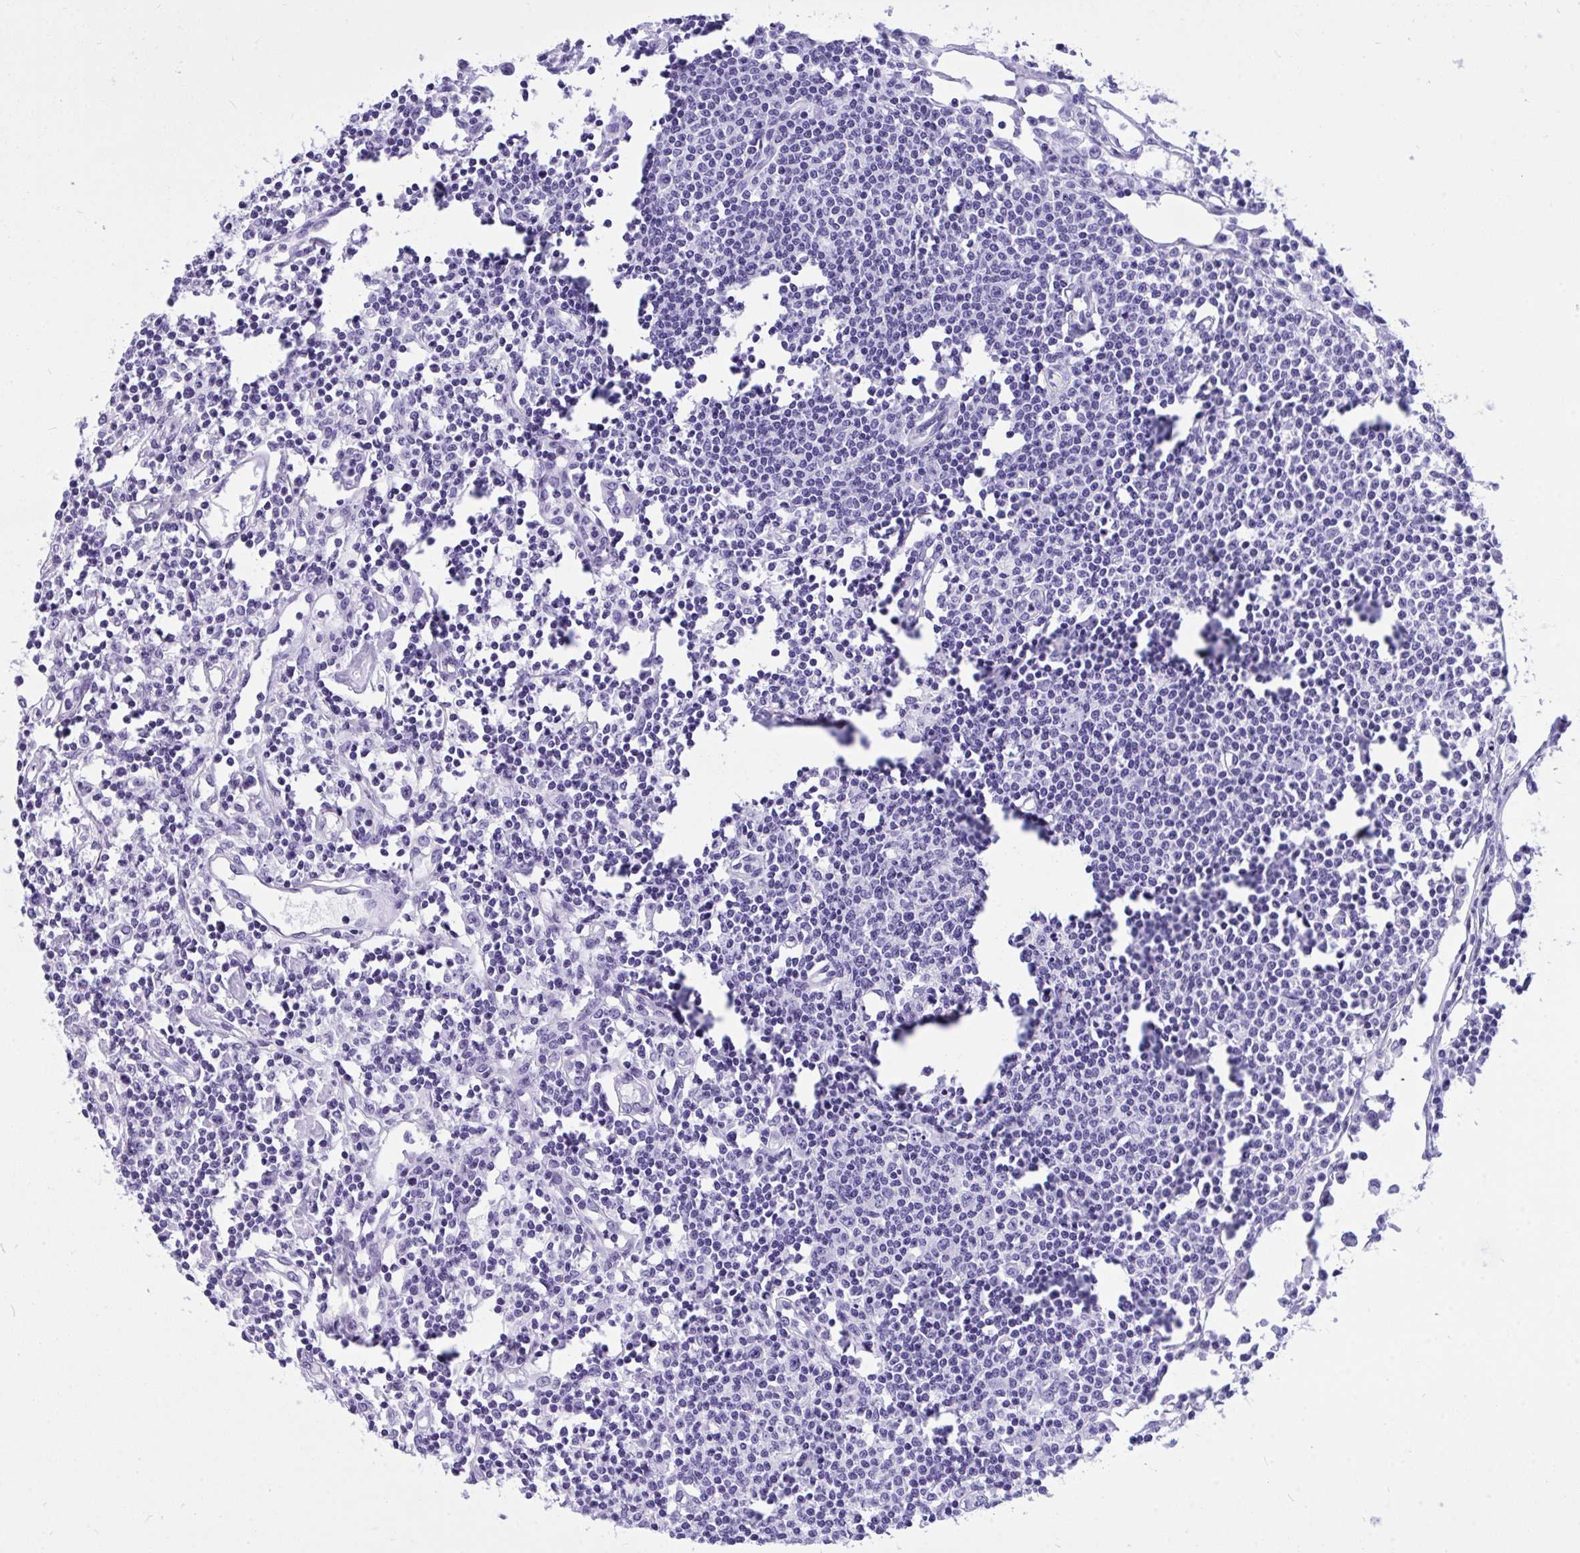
{"staining": {"intensity": "negative", "quantity": "none", "location": "none"}, "tissue": "lymph node", "cell_type": "Germinal center cells", "image_type": "normal", "snomed": [{"axis": "morphology", "description": "Normal tissue, NOS"}, {"axis": "topography", "description": "Lymph node"}], "caption": "An immunohistochemistry photomicrograph of benign lymph node is shown. There is no staining in germinal center cells of lymph node.", "gene": "TLN2", "patient": {"sex": "female", "age": 78}}